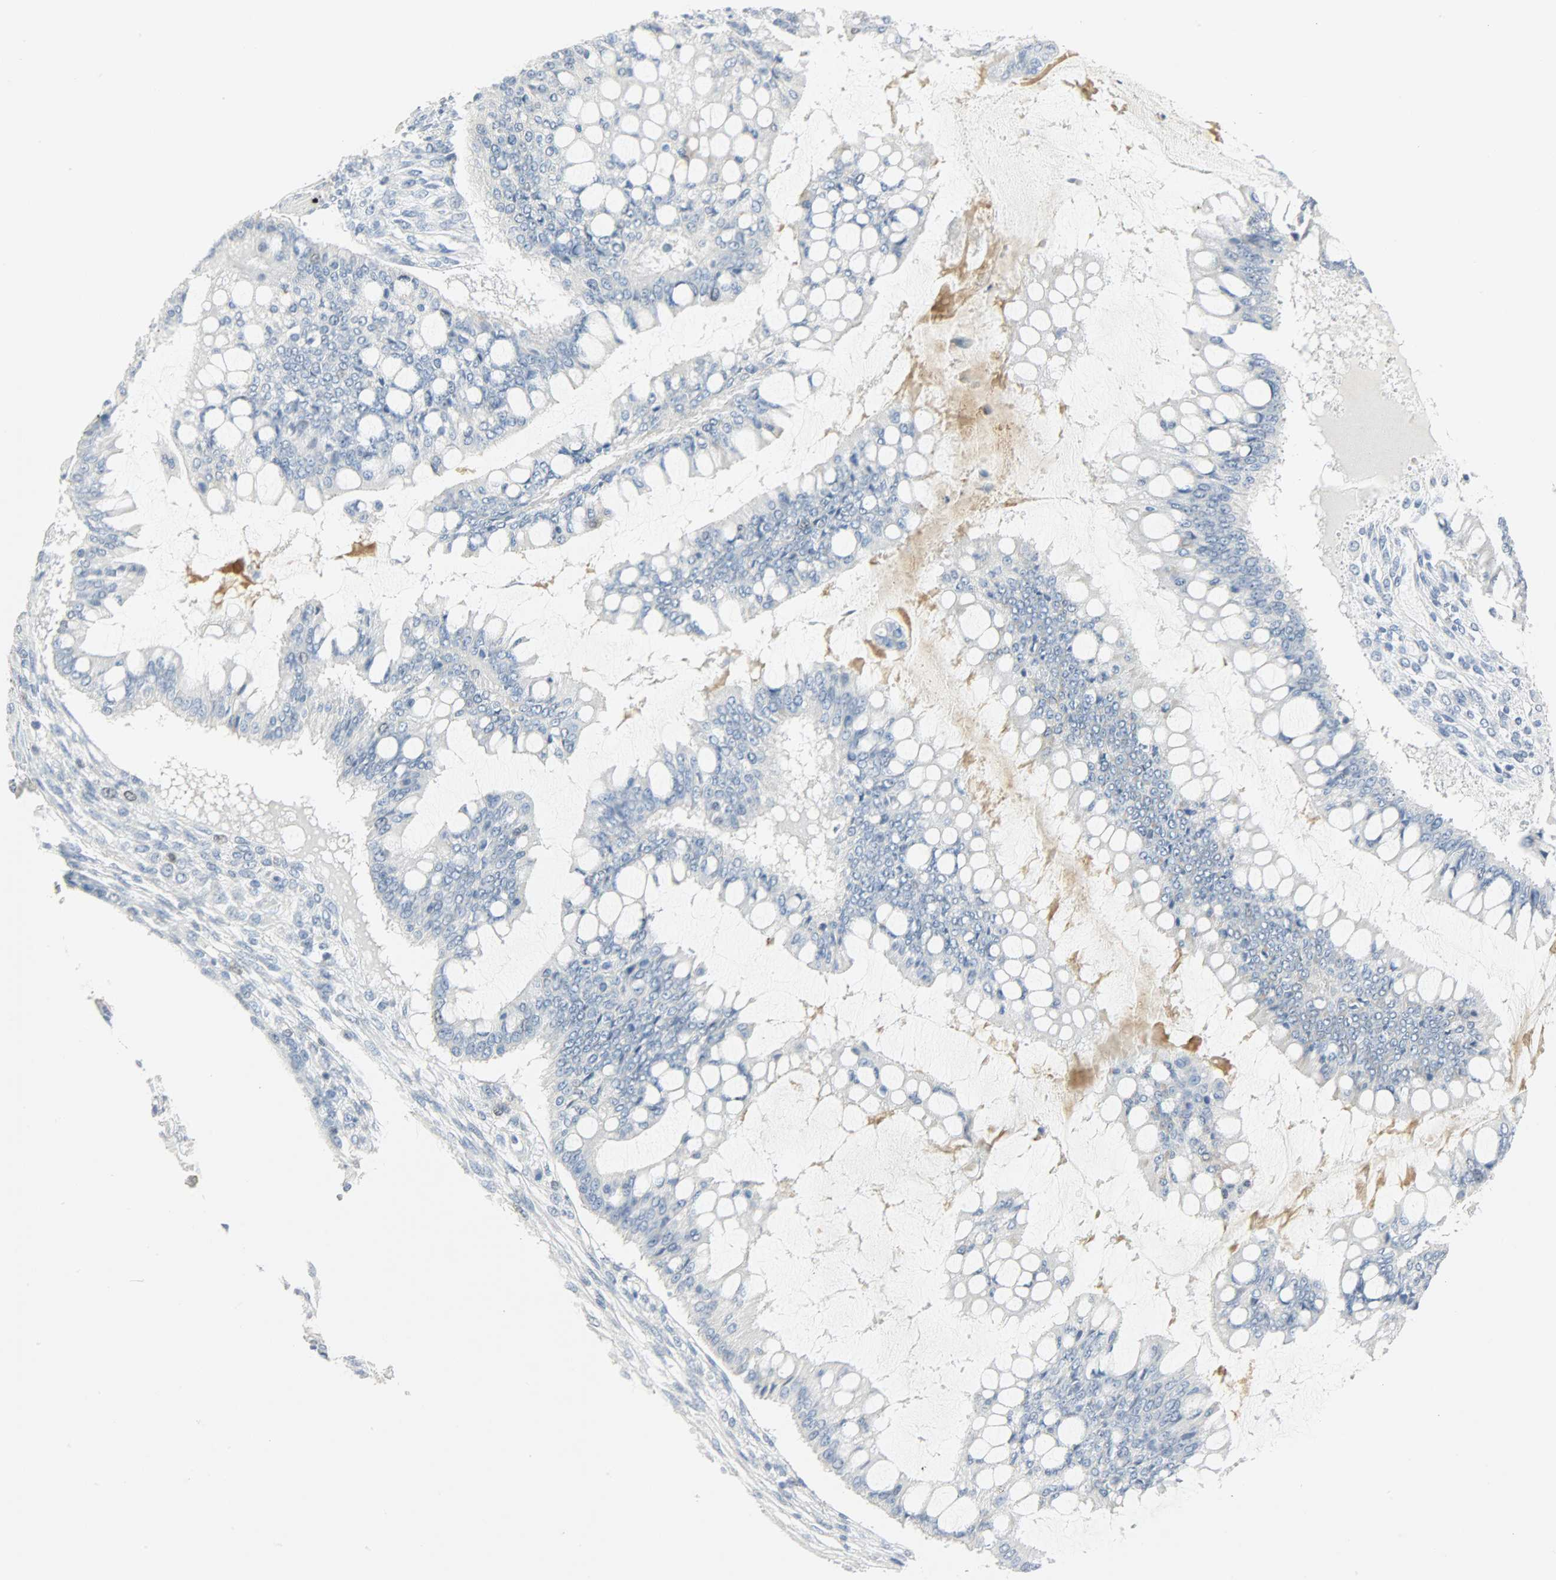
{"staining": {"intensity": "negative", "quantity": "none", "location": "none"}, "tissue": "ovarian cancer", "cell_type": "Tumor cells", "image_type": "cancer", "snomed": [{"axis": "morphology", "description": "Cystadenocarcinoma, mucinous, NOS"}, {"axis": "topography", "description": "Ovary"}], "caption": "Human ovarian mucinous cystadenocarcinoma stained for a protein using immunohistochemistry (IHC) exhibits no expression in tumor cells.", "gene": "HELLS", "patient": {"sex": "female", "age": 73}}